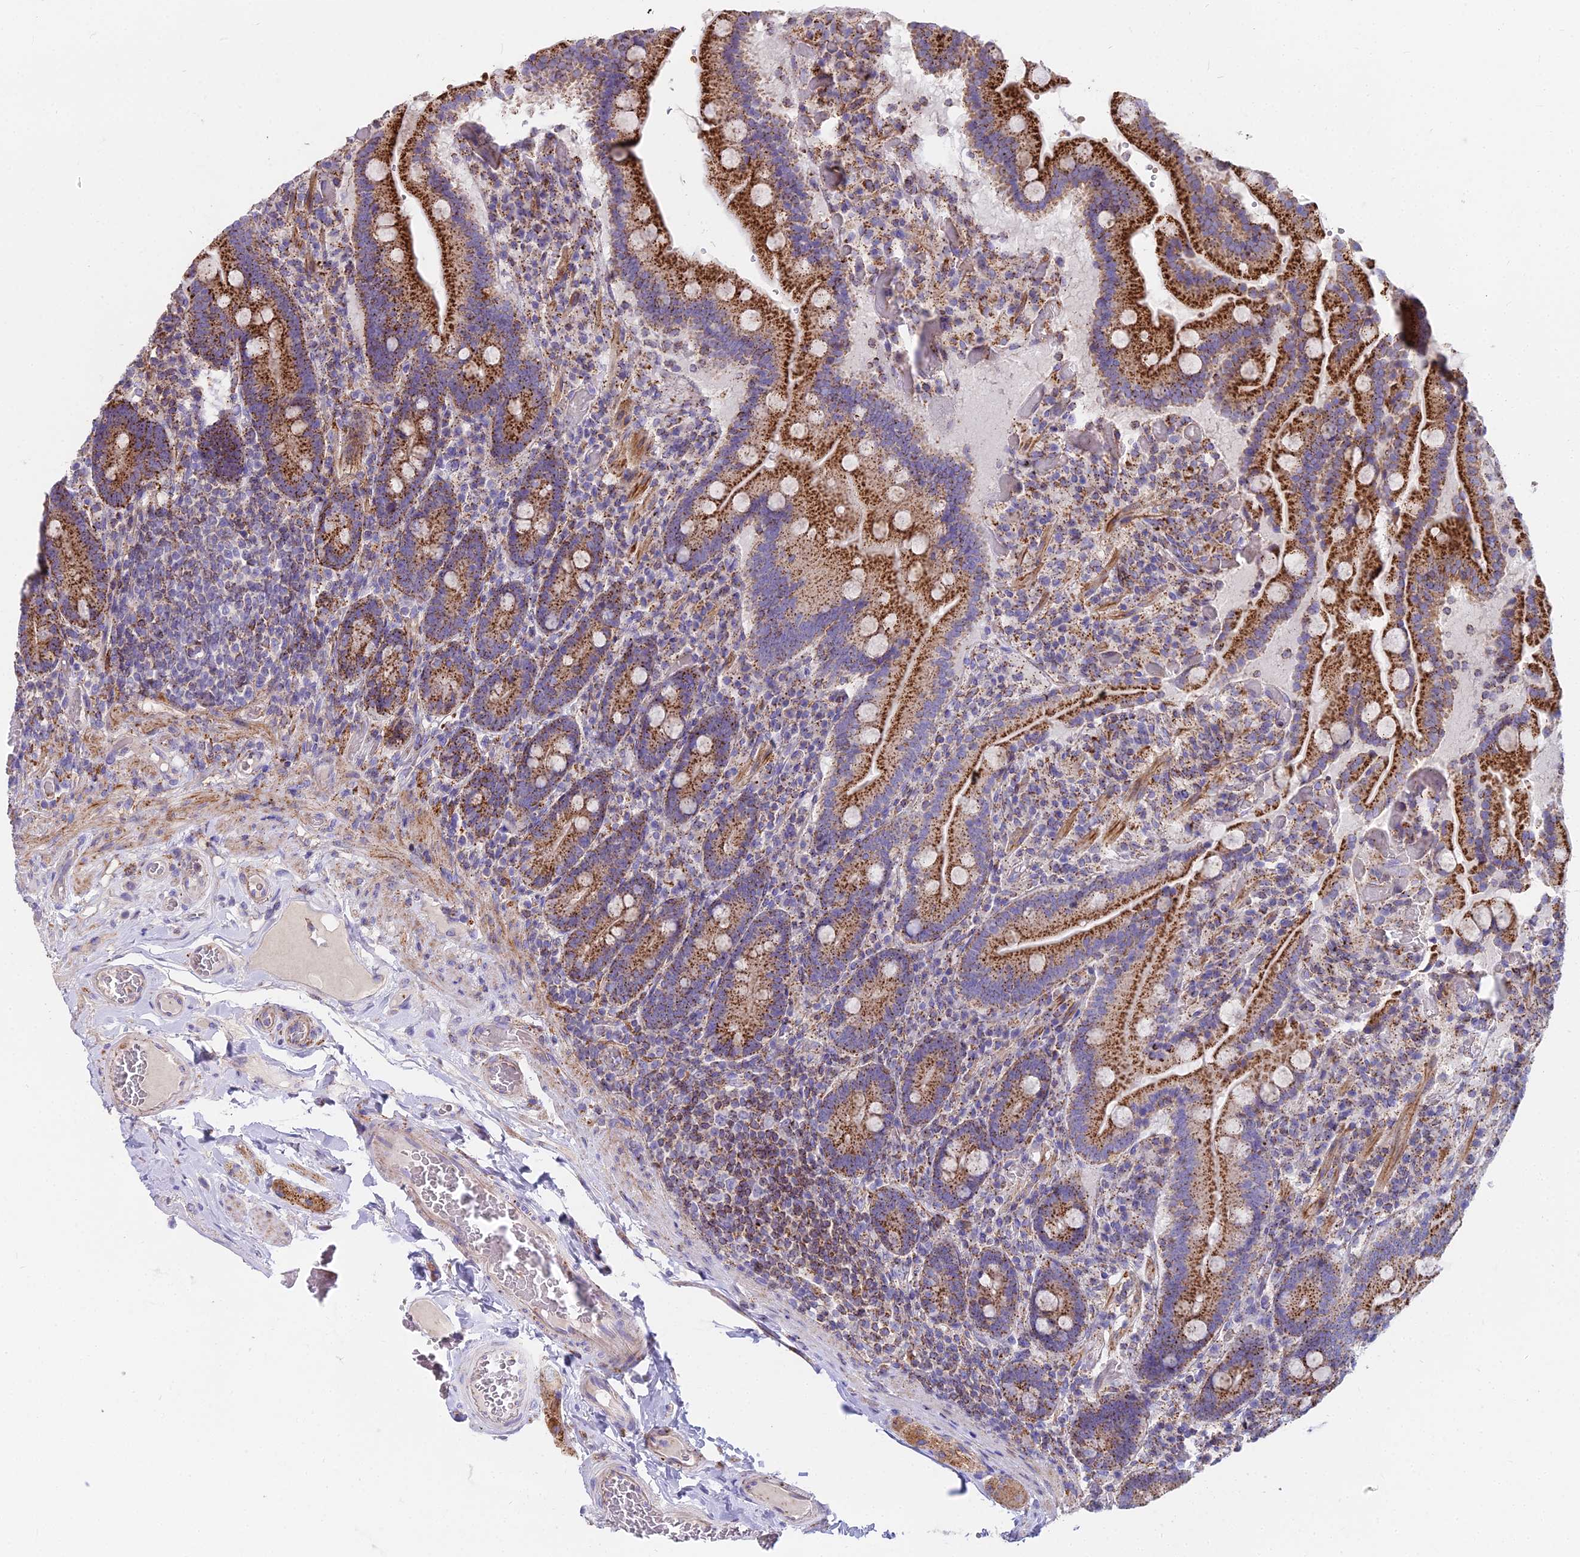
{"staining": {"intensity": "strong", "quantity": ">75%", "location": "cytoplasmic/membranous"}, "tissue": "duodenum", "cell_type": "Glandular cells", "image_type": "normal", "snomed": [{"axis": "morphology", "description": "Normal tissue, NOS"}, {"axis": "topography", "description": "Duodenum"}], "caption": "Immunohistochemistry (IHC) histopathology image of unremarkable duodenum stained for a protein (brown), which shows high levels of strong cytoplasmic/membranous staining in approximately >75% of glandular cells.", "gene": "FRMPD1", "patient": {"sex": "female", "age": 62}}